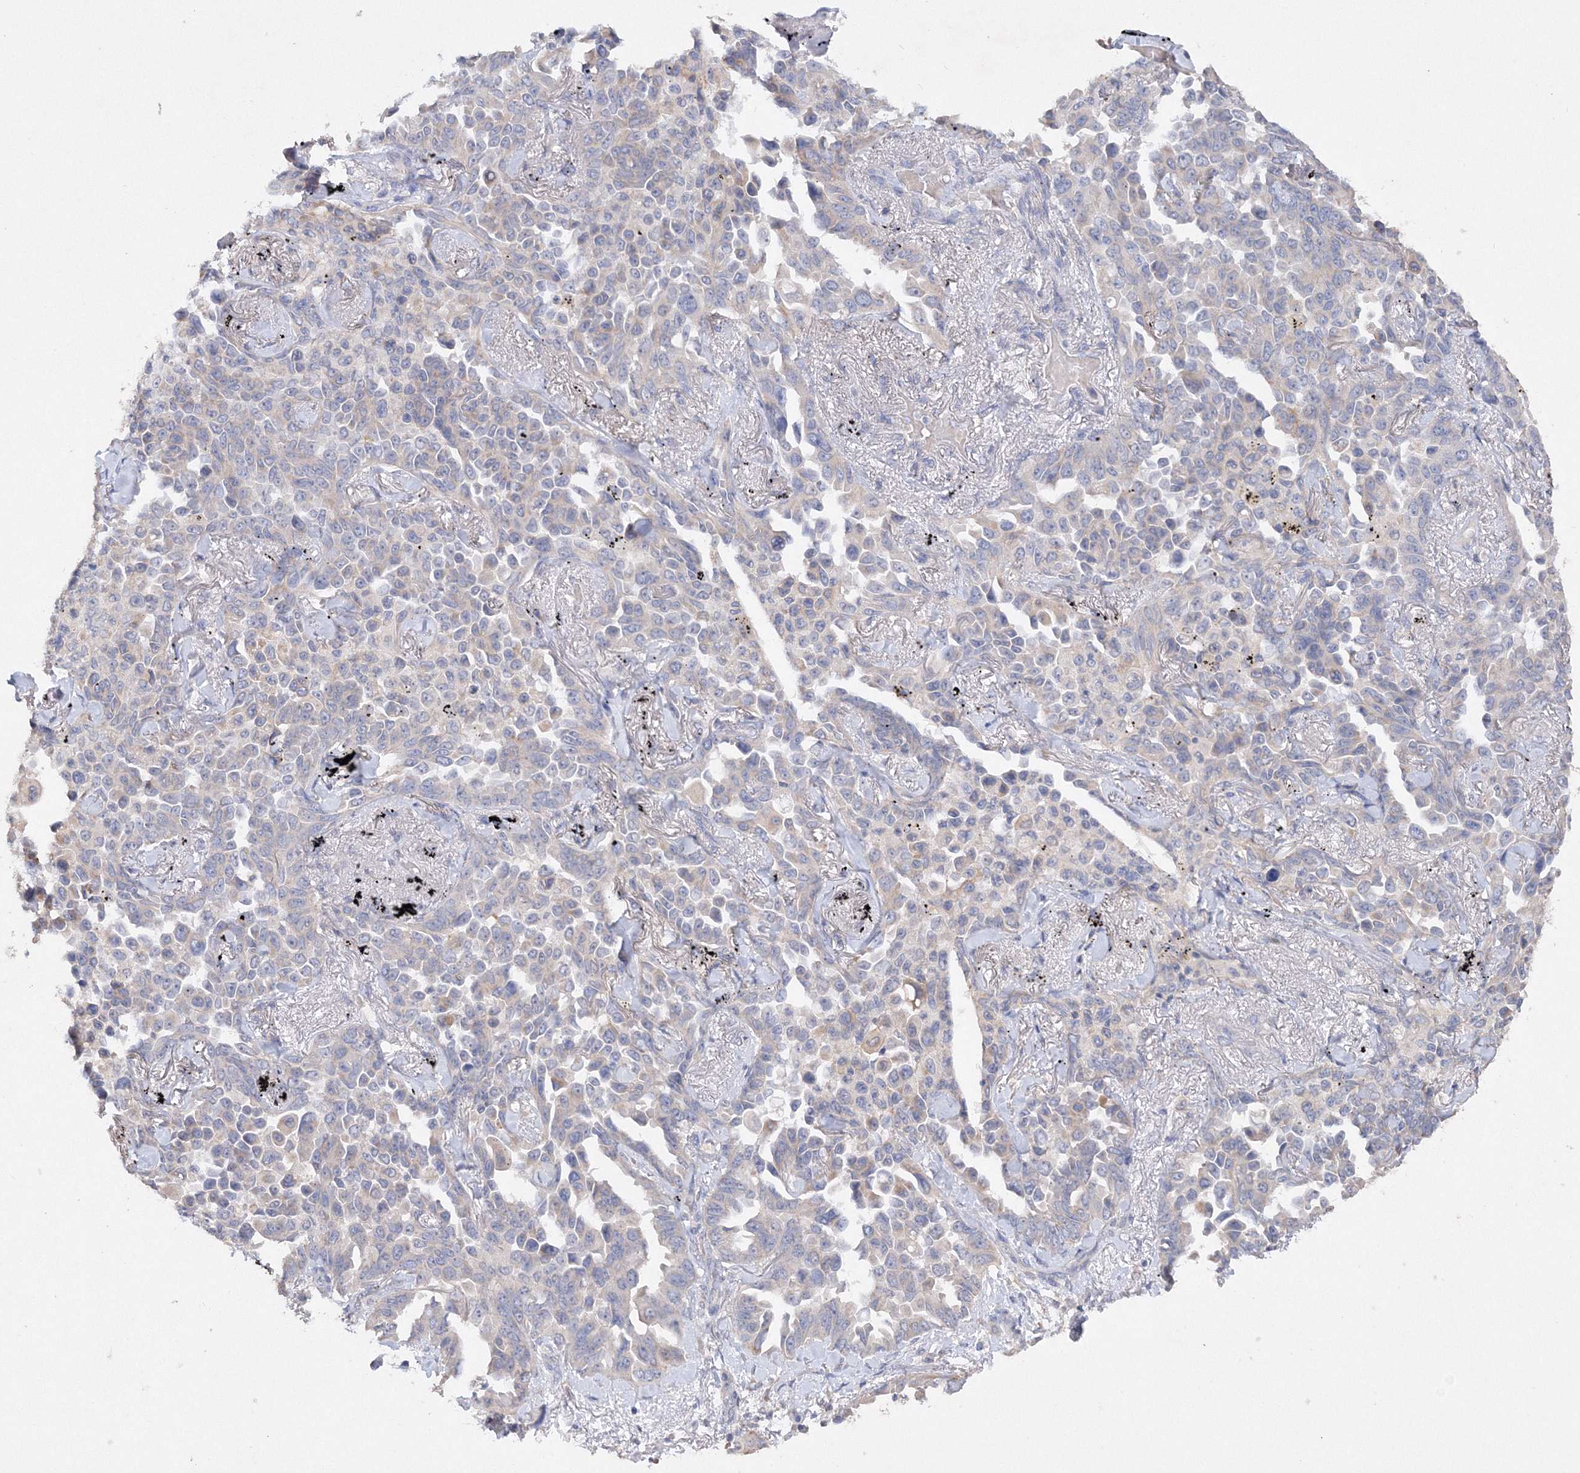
{"staining": {"intensity": "negative", "quantity": "none", "location": "none"}, "tissue": "lung cancer", "cell_type": "Tumor cells", "image_type": "cancer", "snomed": [{"axis": "morphology", "description": "Adenocarcinoma, NOS"}, {"axis": "topography", "description": "Lung"}], "caption": "Immunohistochemical staining of human lung cancer (adenocarcinoma) reveals no significant staining in tumor cells. Brightfield microscopy of IHC stained with DAB (3,3'-diaminobenzidine) (brown) and hematoxylin (blue), captured at high magnification.", "gene": "GLS", "patient": {"sex": "female", "age": 67}}